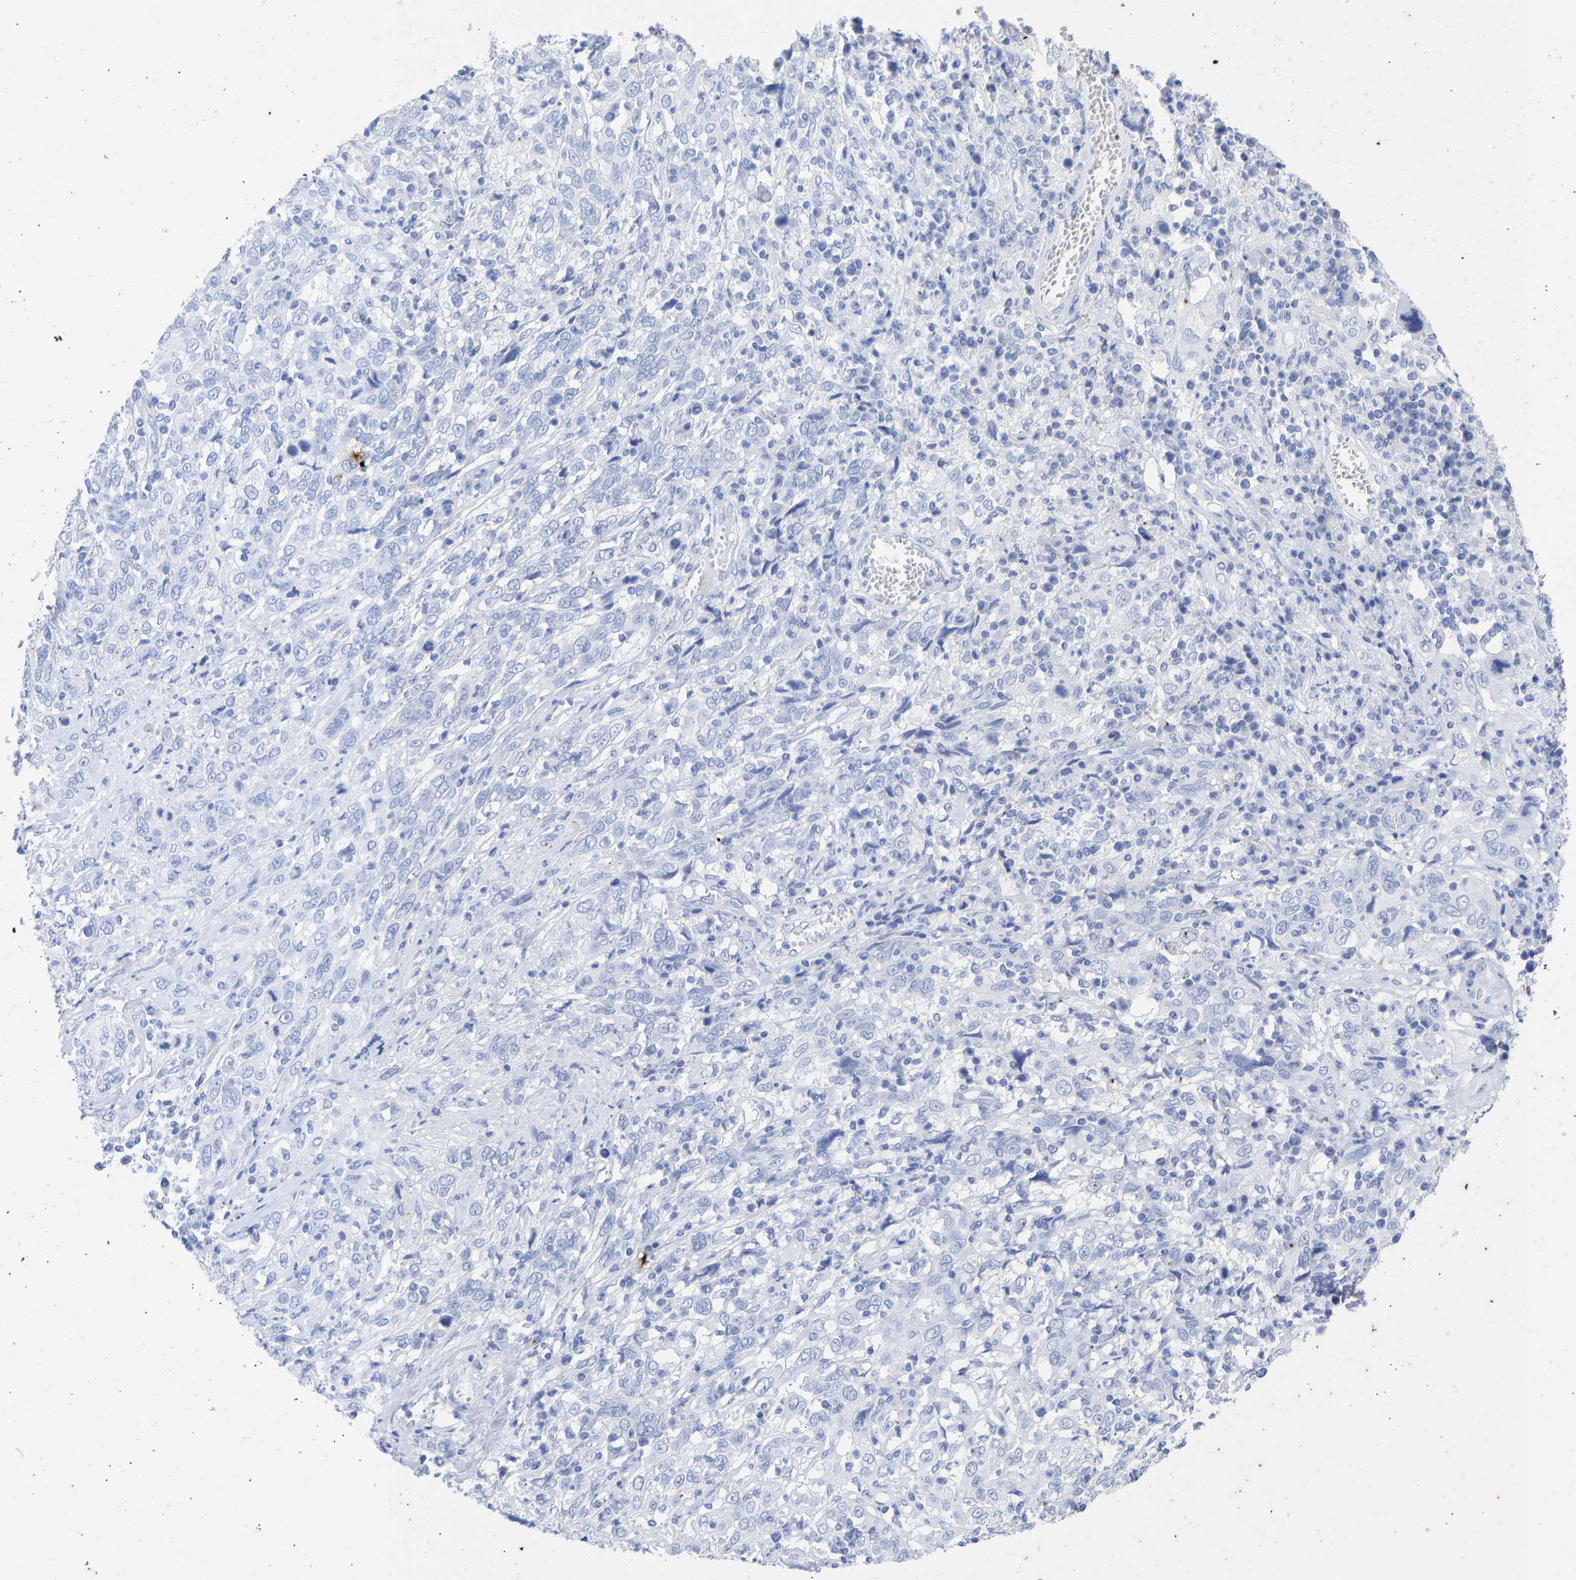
{"staining": {"intensity": "negative", "quantity": "none", "location": "none"}, "tissue": "cervical cancer", "cell_type": "Tumor cells", "image_type": "cancer", "snomed": [{"axis": "morphology", "description": "Squamous cell carcinoma, NOS"}, {"axis": "topography", "description": "Cervix"}], "caption": "Squamous cell carcinoma (cervical) stained for a protein using immunohistochemistry (IHC) exhibits no expression tumor cells.", "gene": "KRT1", "patient": {"sex": "female", "age": 46}}